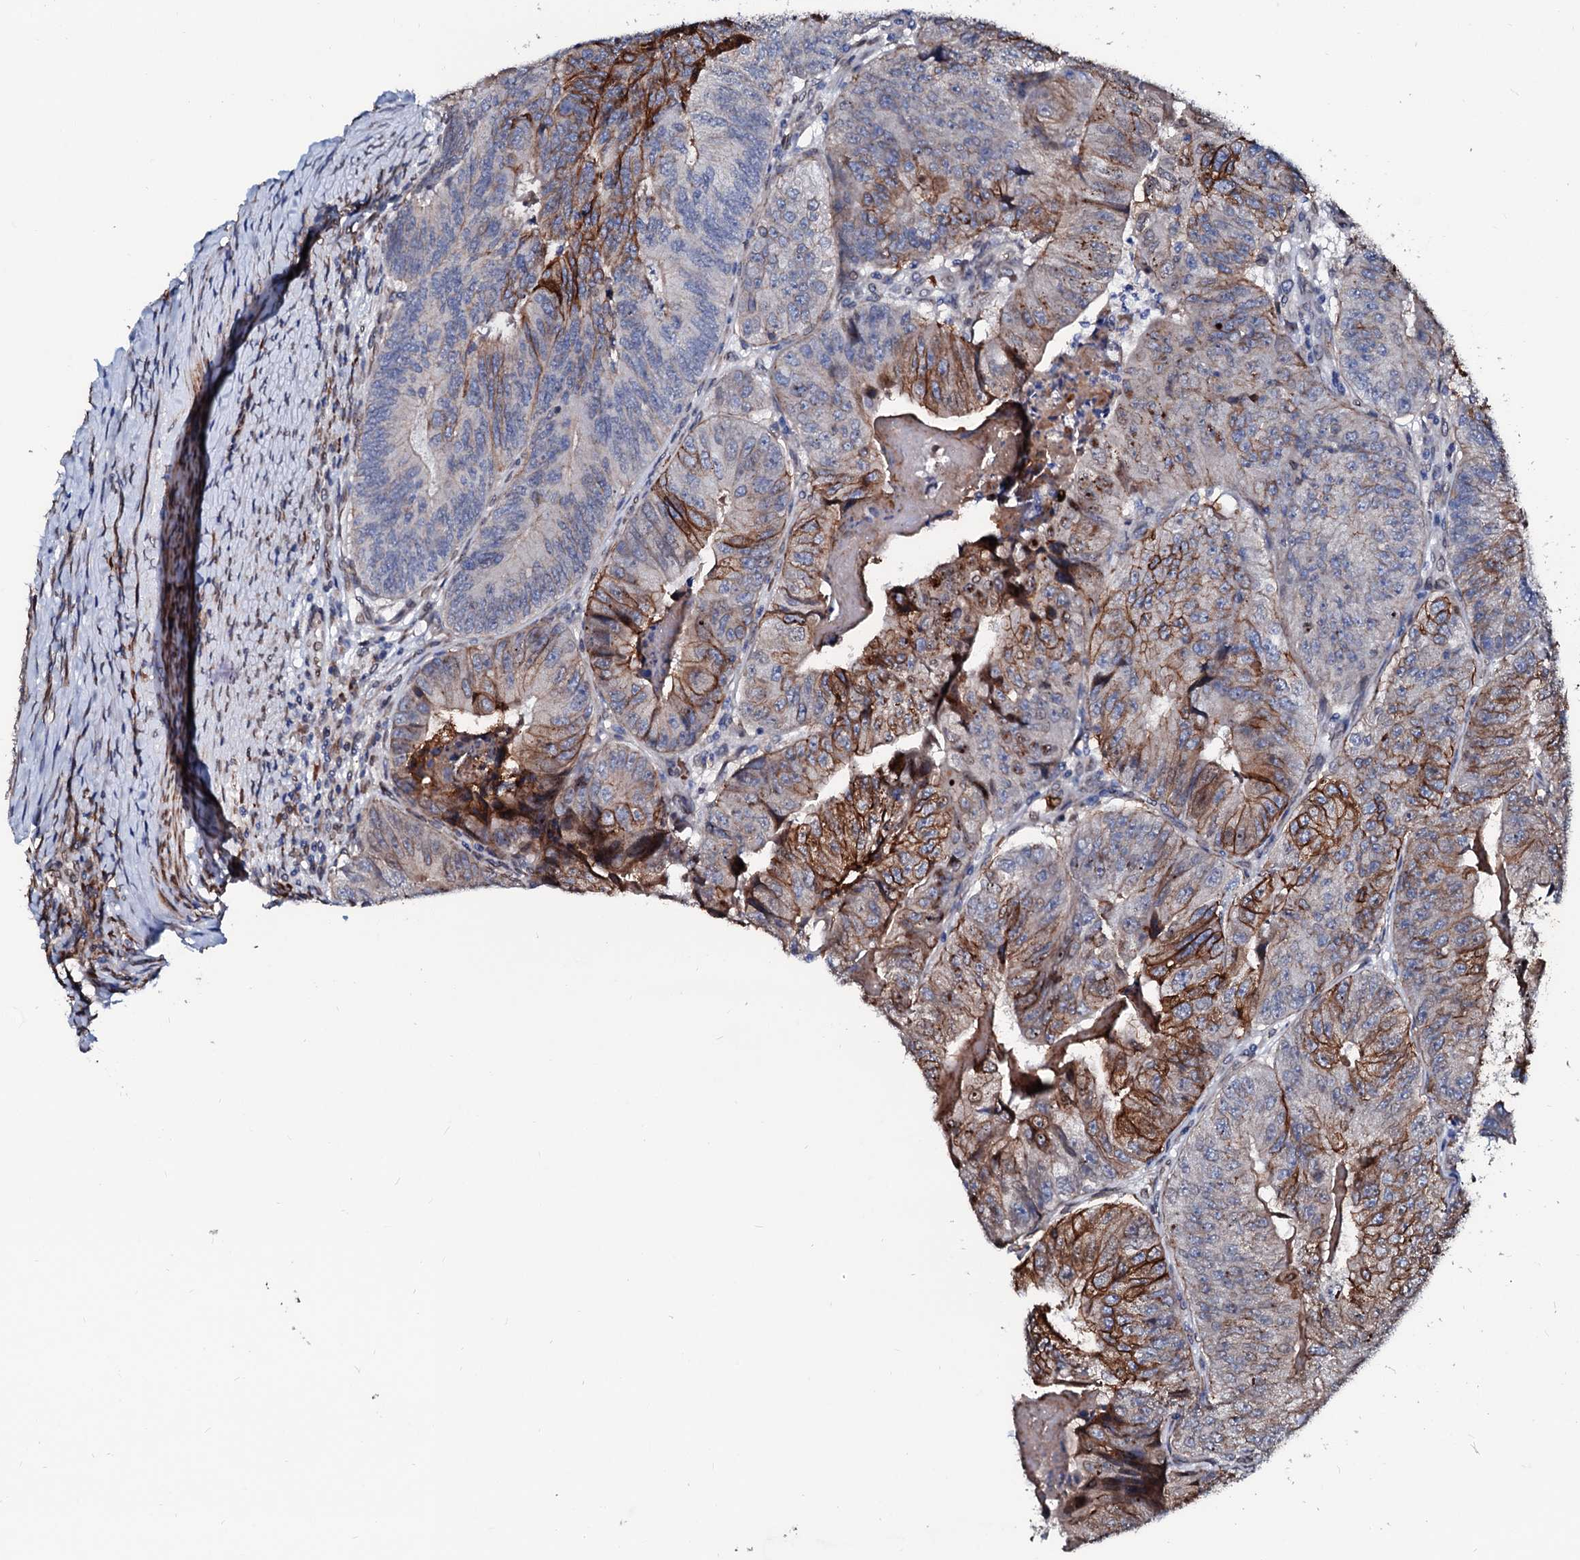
{"staining": {"intensity": "moderate", "quantity": "25%-75%", "location": "cytoplasmic/membranous,nuclear"}, "tissue": "colorectal cancer", "cell_type": "Tumor cells", "image_type": "cancer", "snomed": [{"axis": "morphology", "description": "Adenocarcinoma, NOS"}, {"axis": "topography", "description": "Colon"}], "caption": "This photomicrograph exhibits IHC staining of colorectal cancer, with medium moderate cytoplasmic/membranous and nuclear staining in approximately 25%-75% of tumor cells.", "gene": "NRP2", "patient": {"sex": "female", "age": 67}}